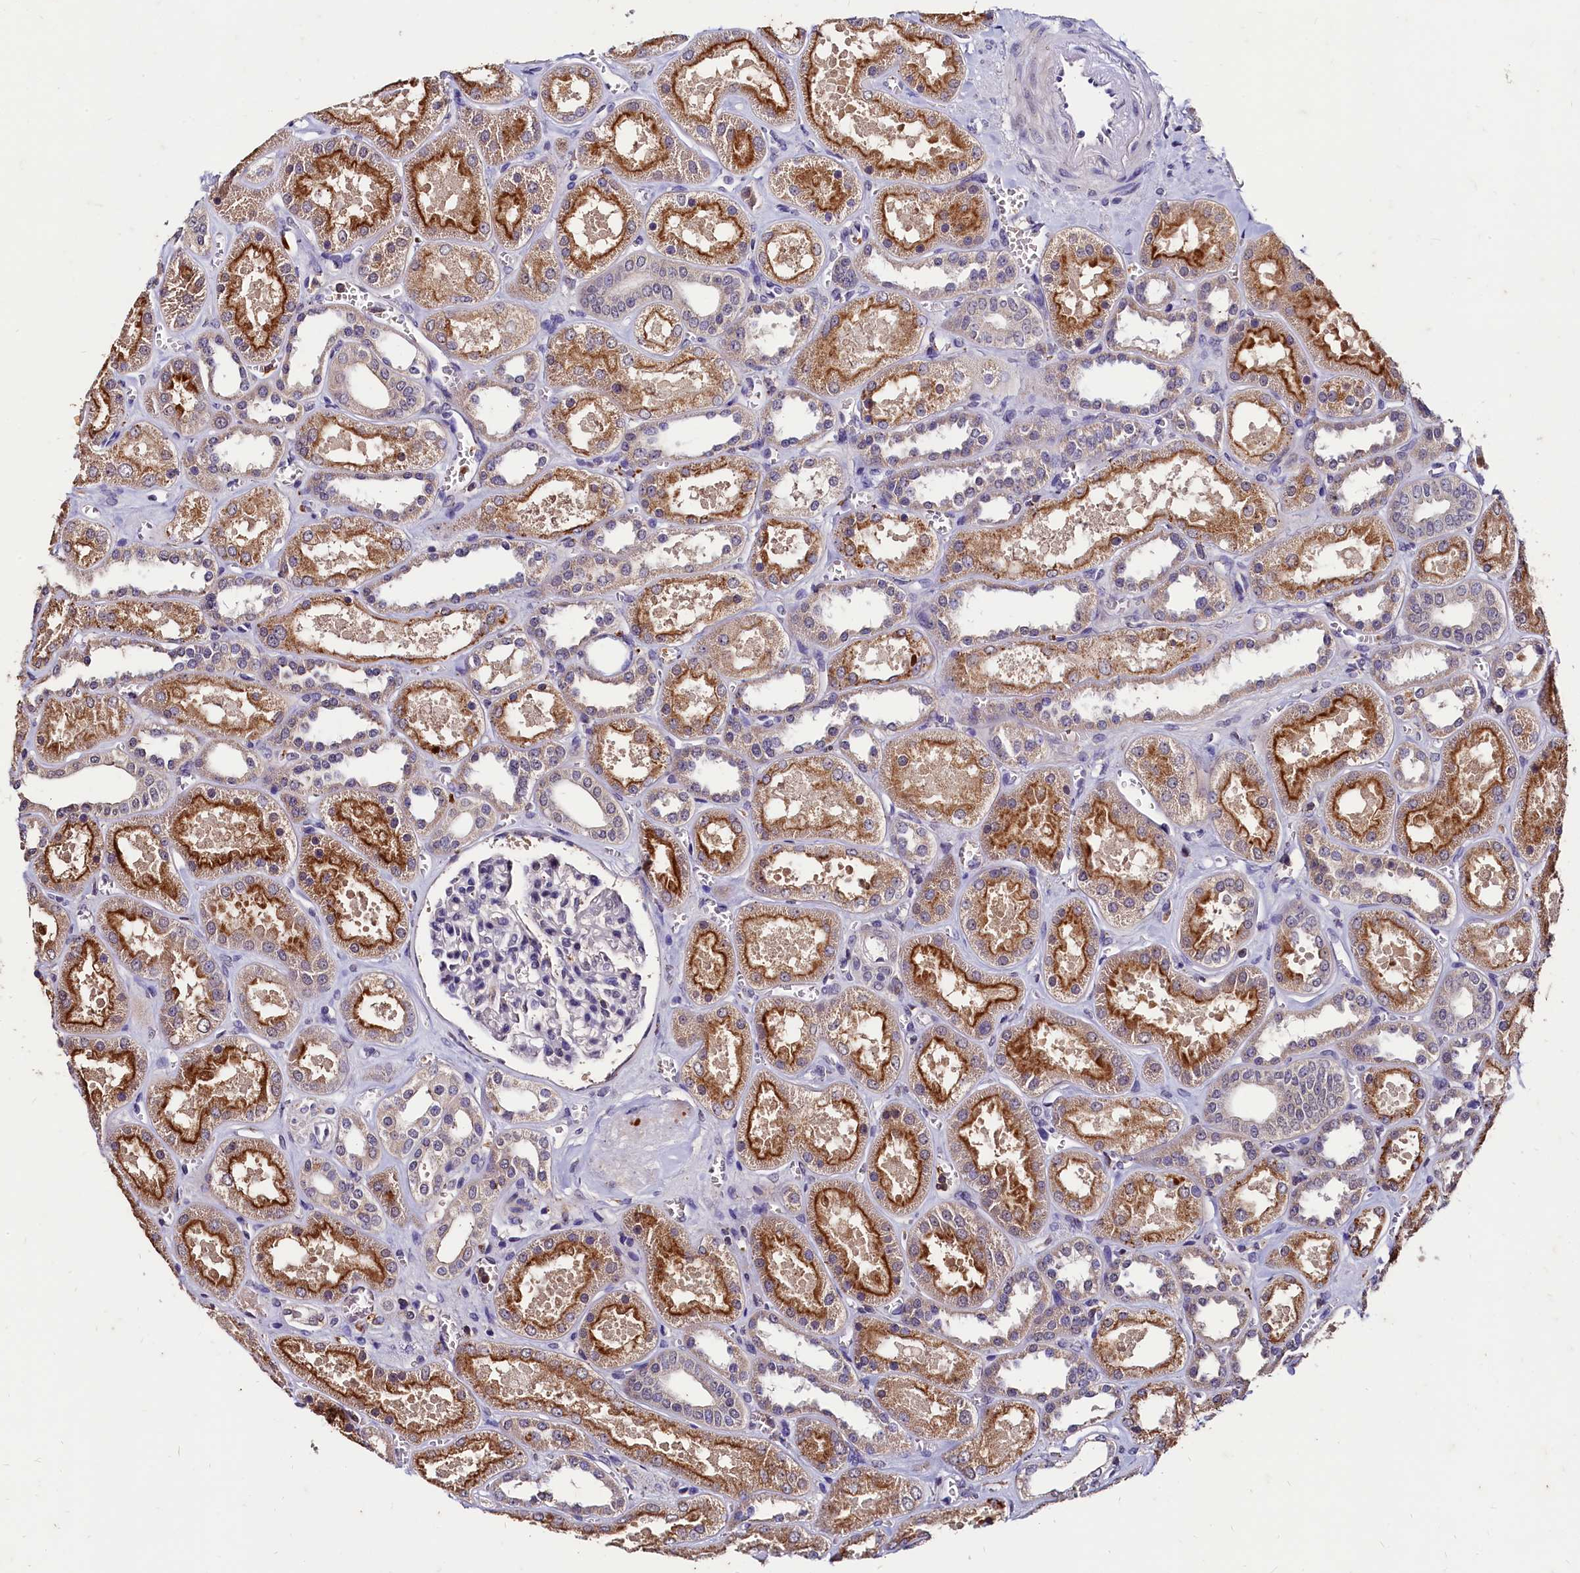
{"staining": {"intensity": "negative", "quantity": "none", "location": "none"}, "tissue": "kidney", "cell_type": "Cells in glomeruli", "image_type": "normal", "snomed": [{"axis": "morphology", "description": "Normal tissue, NOS"}, {"axis": "morphology", "description": "Adenocarcinoma, NOS"}, {"axis": "topography", "description": "Kidney"}], "caption": "Immunohistochemistry (IHC) histopathology image of unremarkable kidney: kidney stained with DAB (3,3'-diaminobenzidine) shows no significant protein expression in cells in glomeruli.", "gene": "CSTPP1", "patient": {"sex": "female", "age": 68}}